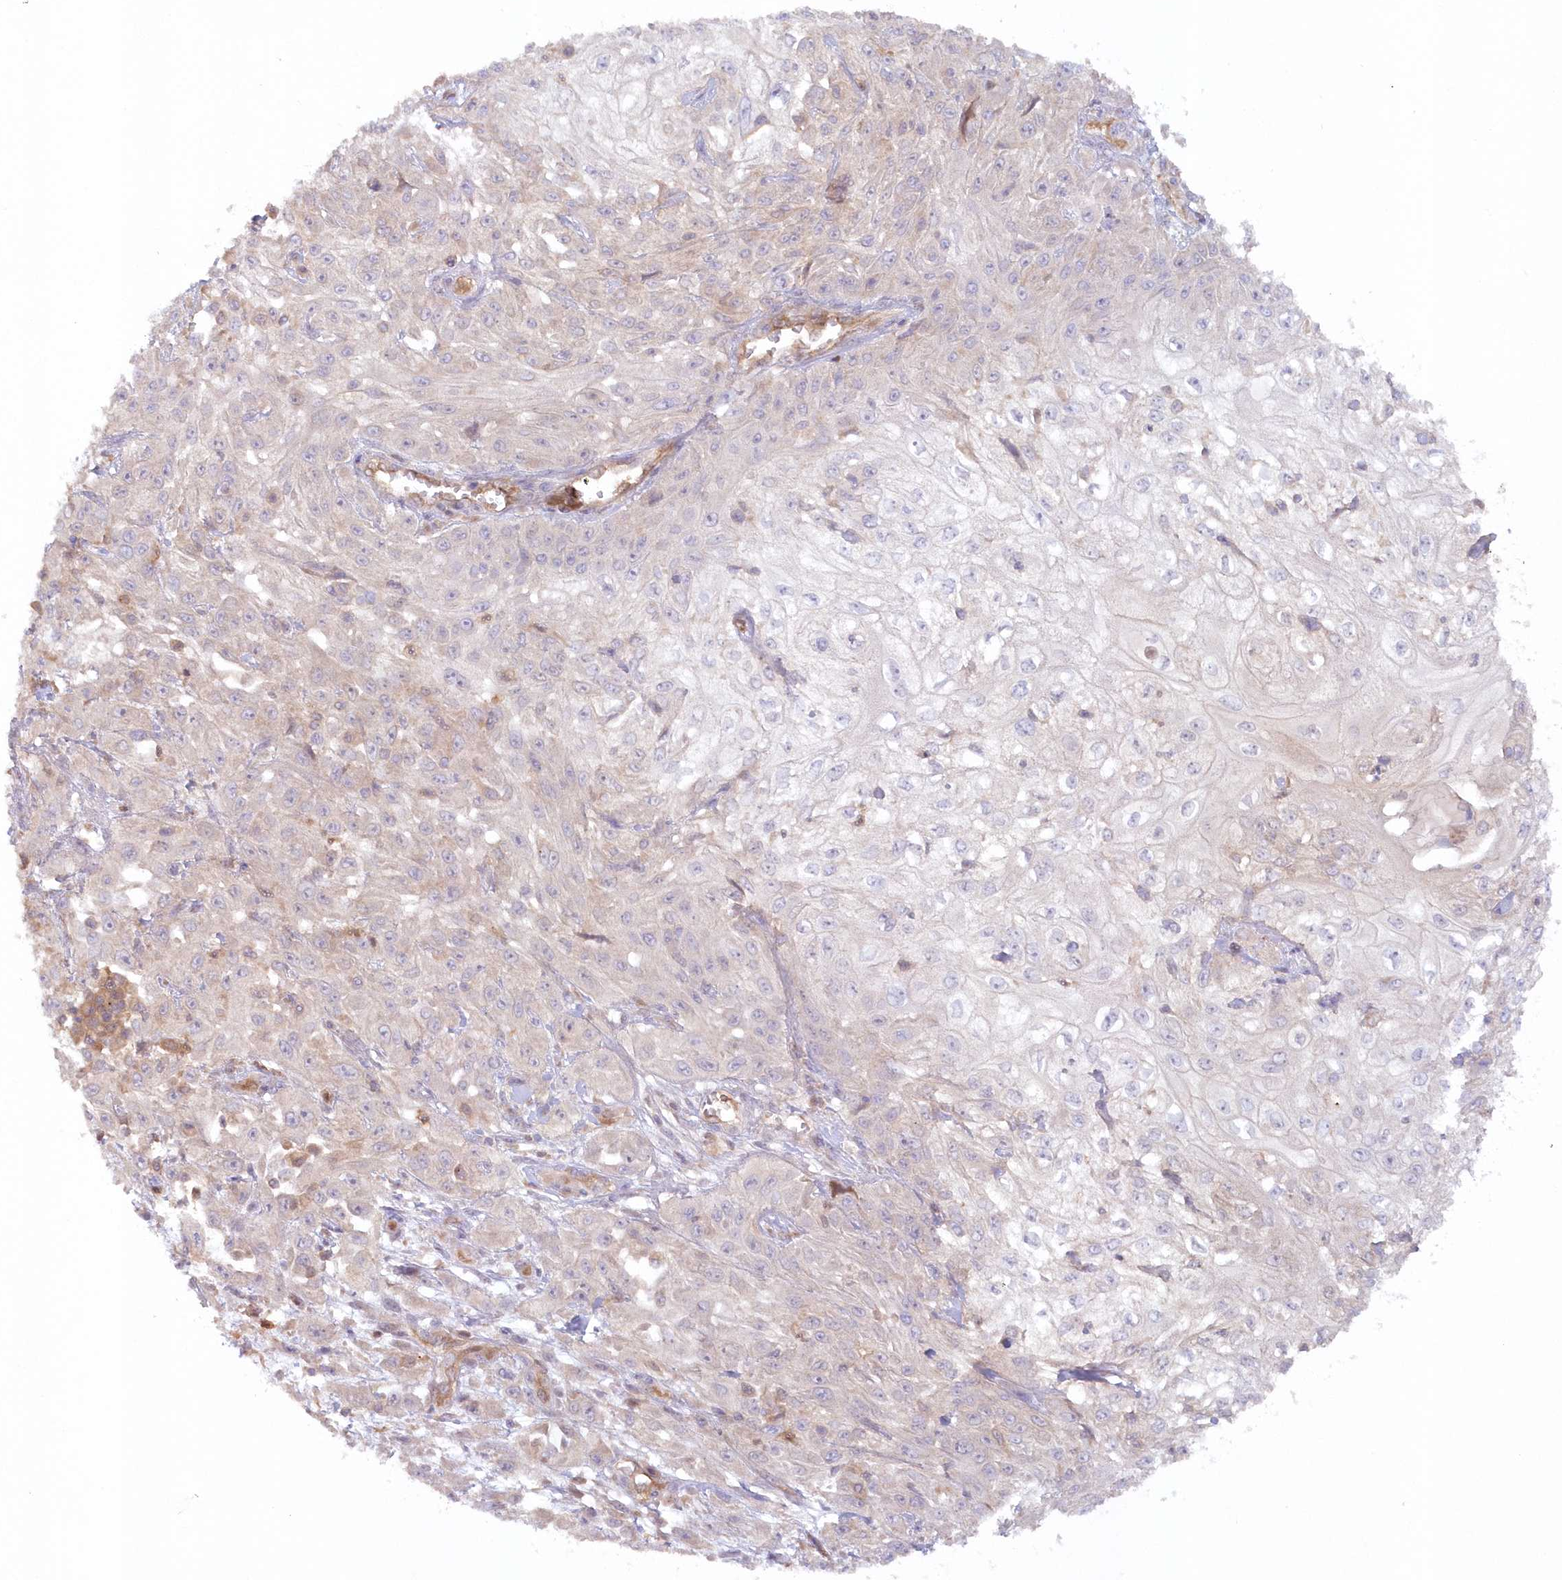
{"staining": {"intensity": "negative", "quantity": "none", "location": "none"}, "tissue": "skin cancer", "cell_type": "Tumor cells", "image_type": "cancer", "snomed": [{"axis": "morphology", "description": "Squamous cell carcinoma, NOS"}, {"axis": "morphology", "description": "Squamous cell carcinoma, metastatic, NOS"}, {"axis": "topography", "description": "Skin"}, {"axis": "topography", "description": "Lymph node"}], "caption": "Histopathology image shows no significant protein positivity in tumor cells of skin cancer (squamous cell carcinoma).", "gene": "GBE1", "patient": {"sex": "male", "age": 75}}